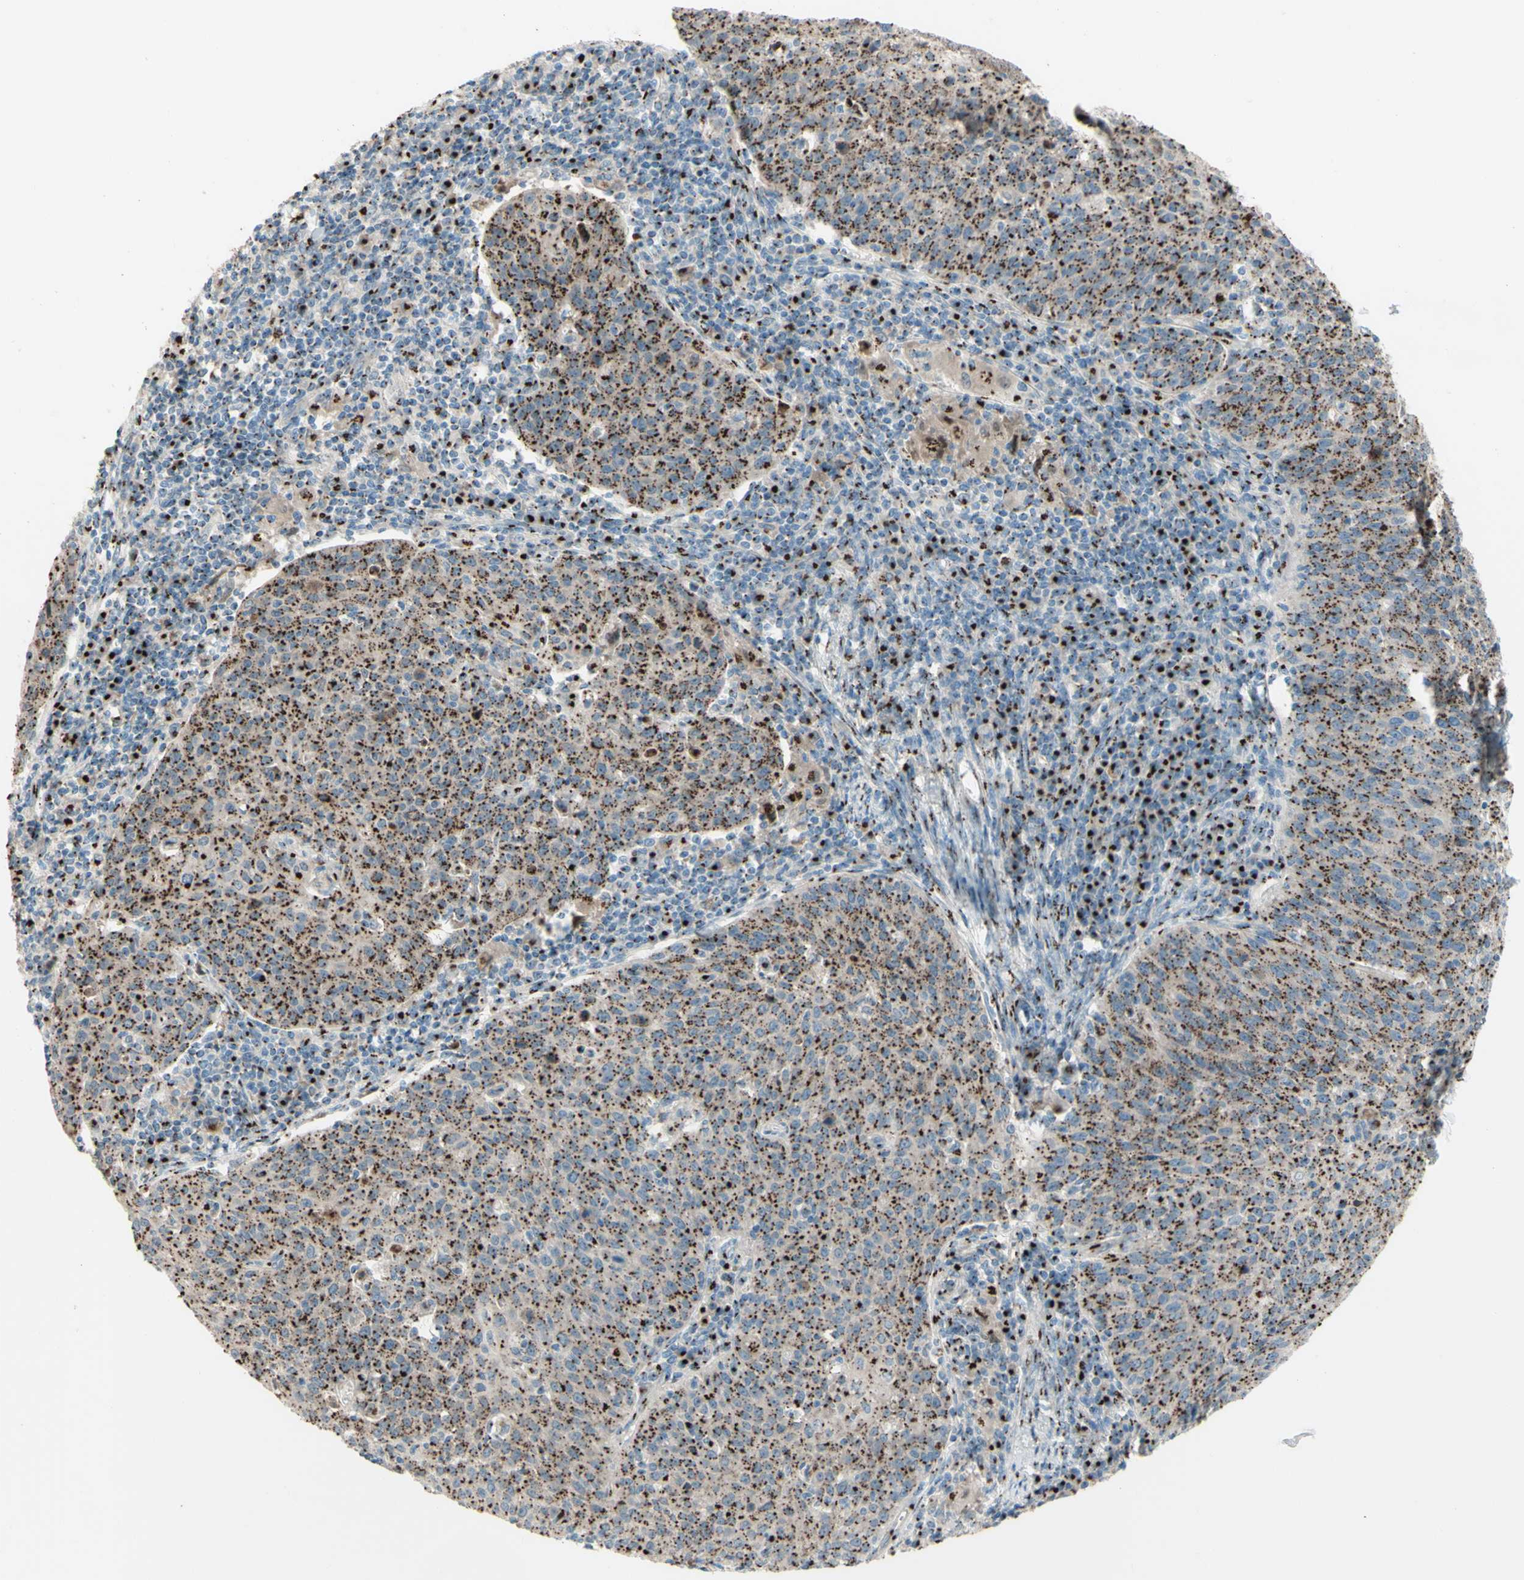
{"staining": {"intensity": "moderate", "quantity": ">75%", "location": "cytoplasmic/membranous"}, "tissue": "cervical cancer", "cell_type": "Tumor cells", "image_type": "cancer", "snomed": [{"axis": "morphology", "description": "Squamous cell carcinoma, NOS"}, {"axis": "topography", "description": "Cervix"}], "caption": "Immunohistochemical staining of human squamous cell carcinoma (cervical) displays medium levels of moderate cytoplasmic/membranous protein positivity in approximately >75% of tumor cells.", "gene": "BPNT2", "patient": {"sex": "female", "age": 38}}